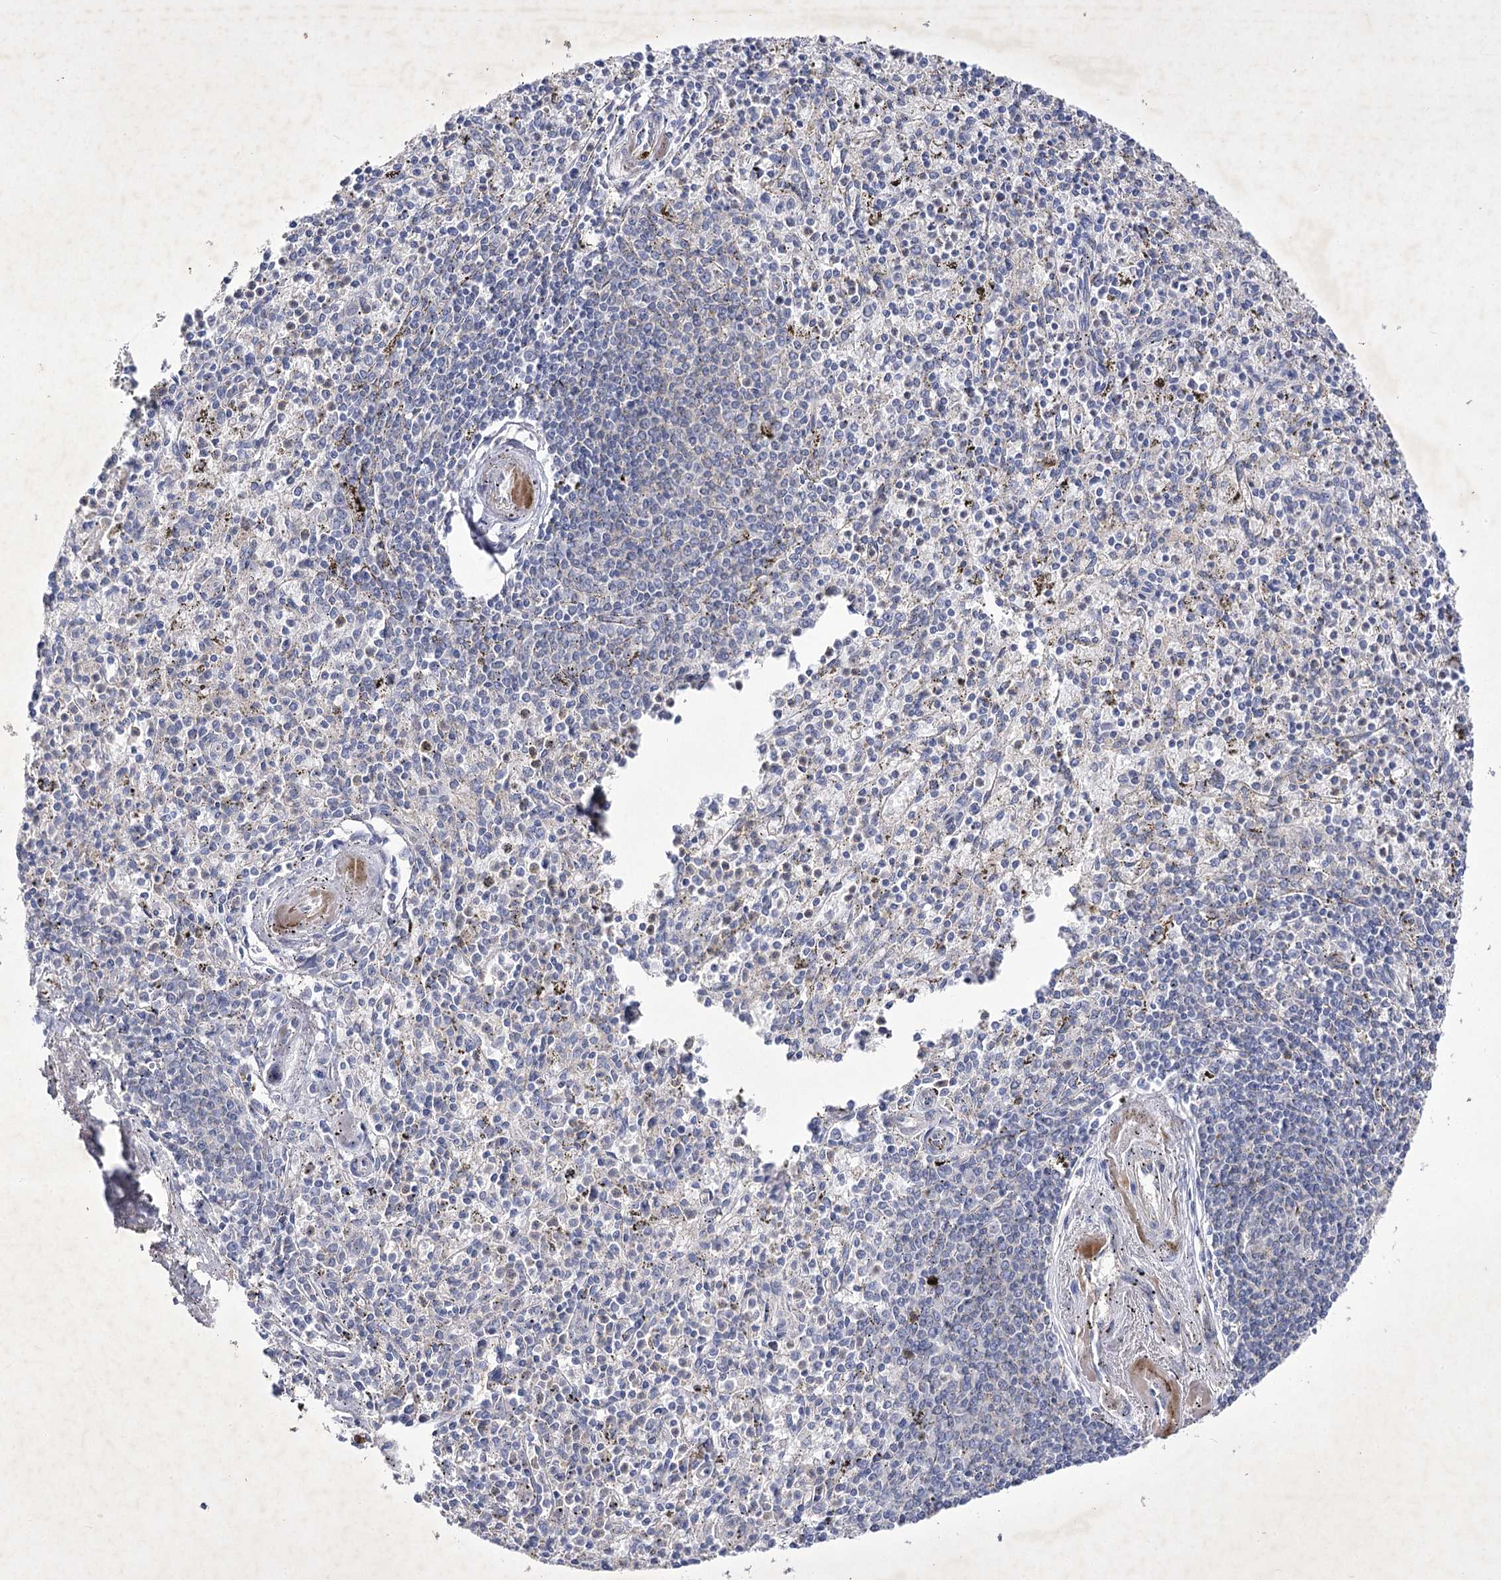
{"staining": {"intensity": "negative", "quantity": "none", "location": "none"}, "tissue": "spleen", "cell_type": "Cells in red pulp", "image_type": "normal", "snomed": [{"axis": "morphology", "description": "Normal tissue, NOS"}, {"axis": "topography", "description": "Spleen"}], "caption": "Immunohistochemistry (IHC) histopathology image of unremarkable spleen: human spleen stained with DAB (3,3'-diaminobenzidine) exhibits no significant protein expression in cells in red pulp. (Stains: DAB (3,3'-diaminobenzidine) immunohistochemistry with hematoxylin counter stain, Microscopy: brightfield microscopy at high magnification).", "gene": "COX15", "patient": {"sex": "male", "age": 72}}